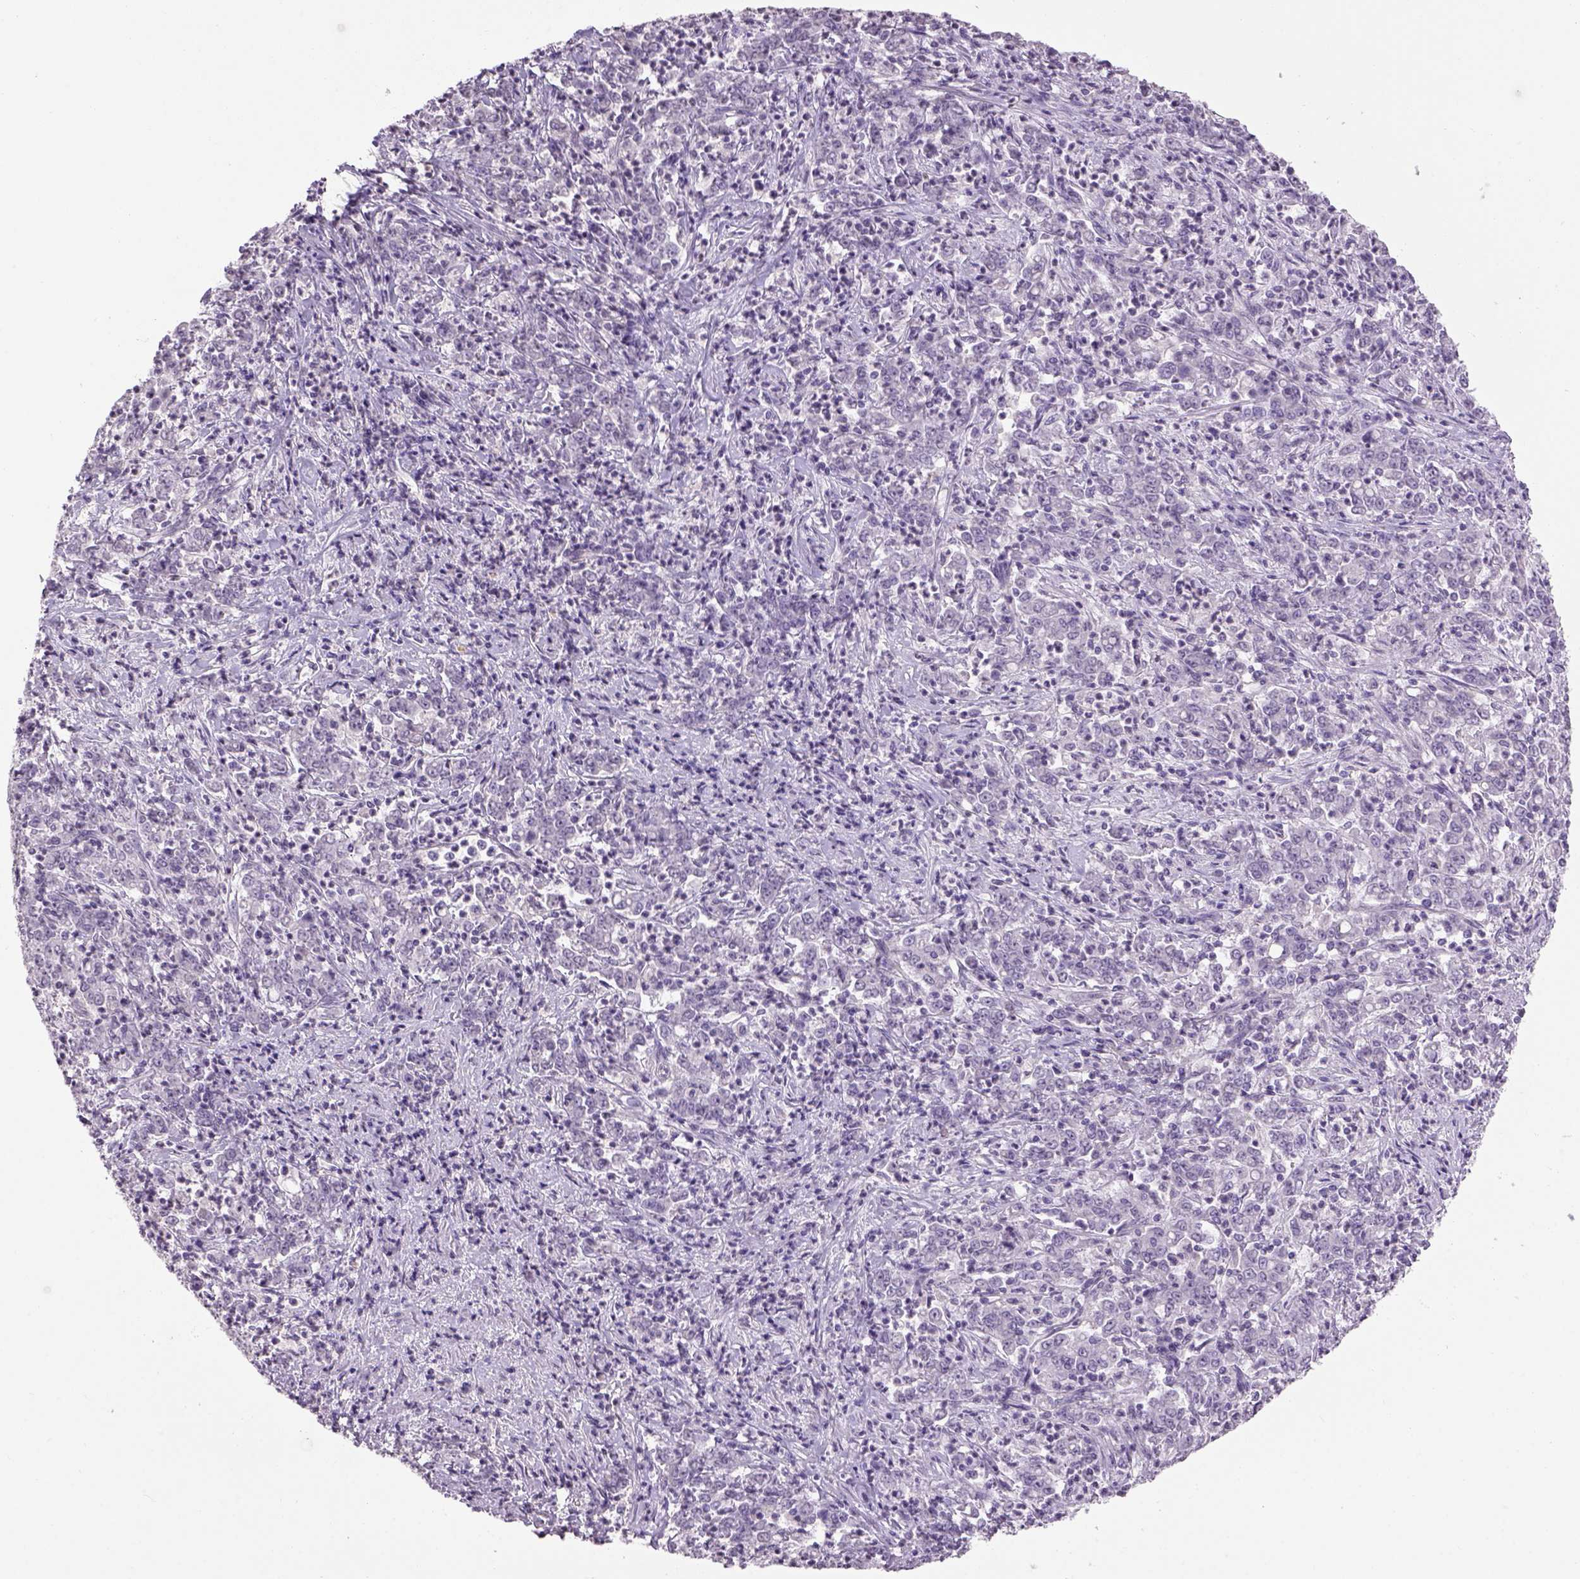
{"staining": {"intensity": "negative", "quantity": "none", "location": "none"}, "tissue": "stomach cancer", "cell_type": "Tumor cells", "image_type": "cancer", "snomed": [{"axis": "morphology", "description": "Adenocarcinoma, NOS"}, {"axis": "topography", "description": "Stomach, lower"}], "caption": "Stomach cancer was stained to show a protein in brown. There is no significant expression in tumor cells.", "gene": "PRRT1", "patient": {"sex": "female", "age": 71}}